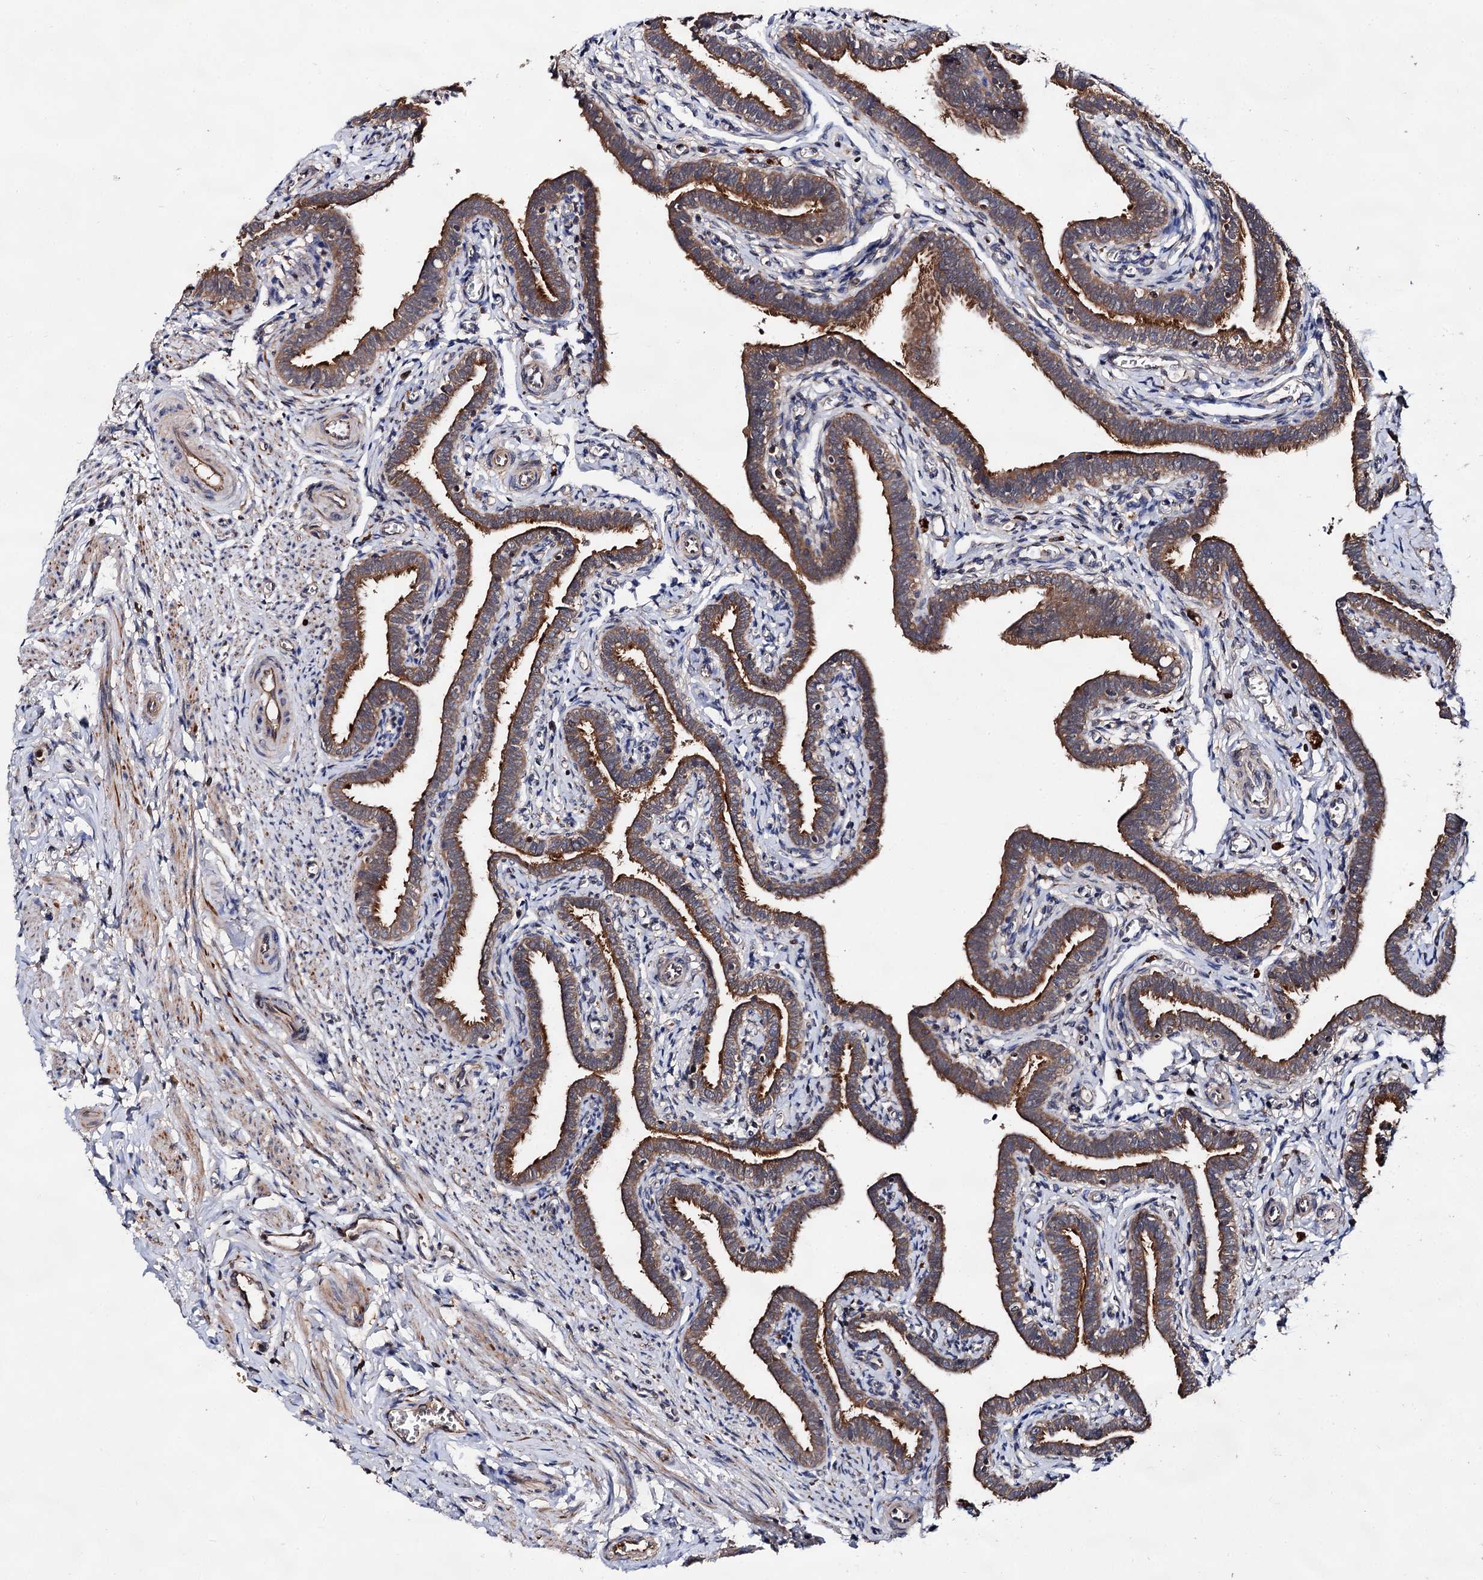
{"staining": {"intensity": "moderate", "quantity": ">75%", "location": "cytoplasmic/membranous"}, "tissue": "fallopian tube", "cell_type": "Glandular cells", "image_type": "normal", "snomed": [{"axis": "morphology", "description": "Normal tissue, NOS"}, {"axis": "topography", "description": "Fallopian tube"}], "caption": "Protein expression analysis of benign human fallopian tube reveals moderate cytoplasmic/membranous positivity in about >75% of glandular cells. Nuclei are stained in blue.", "gene": "TEX9", "patient": {"sex": "female", "age": 36}}